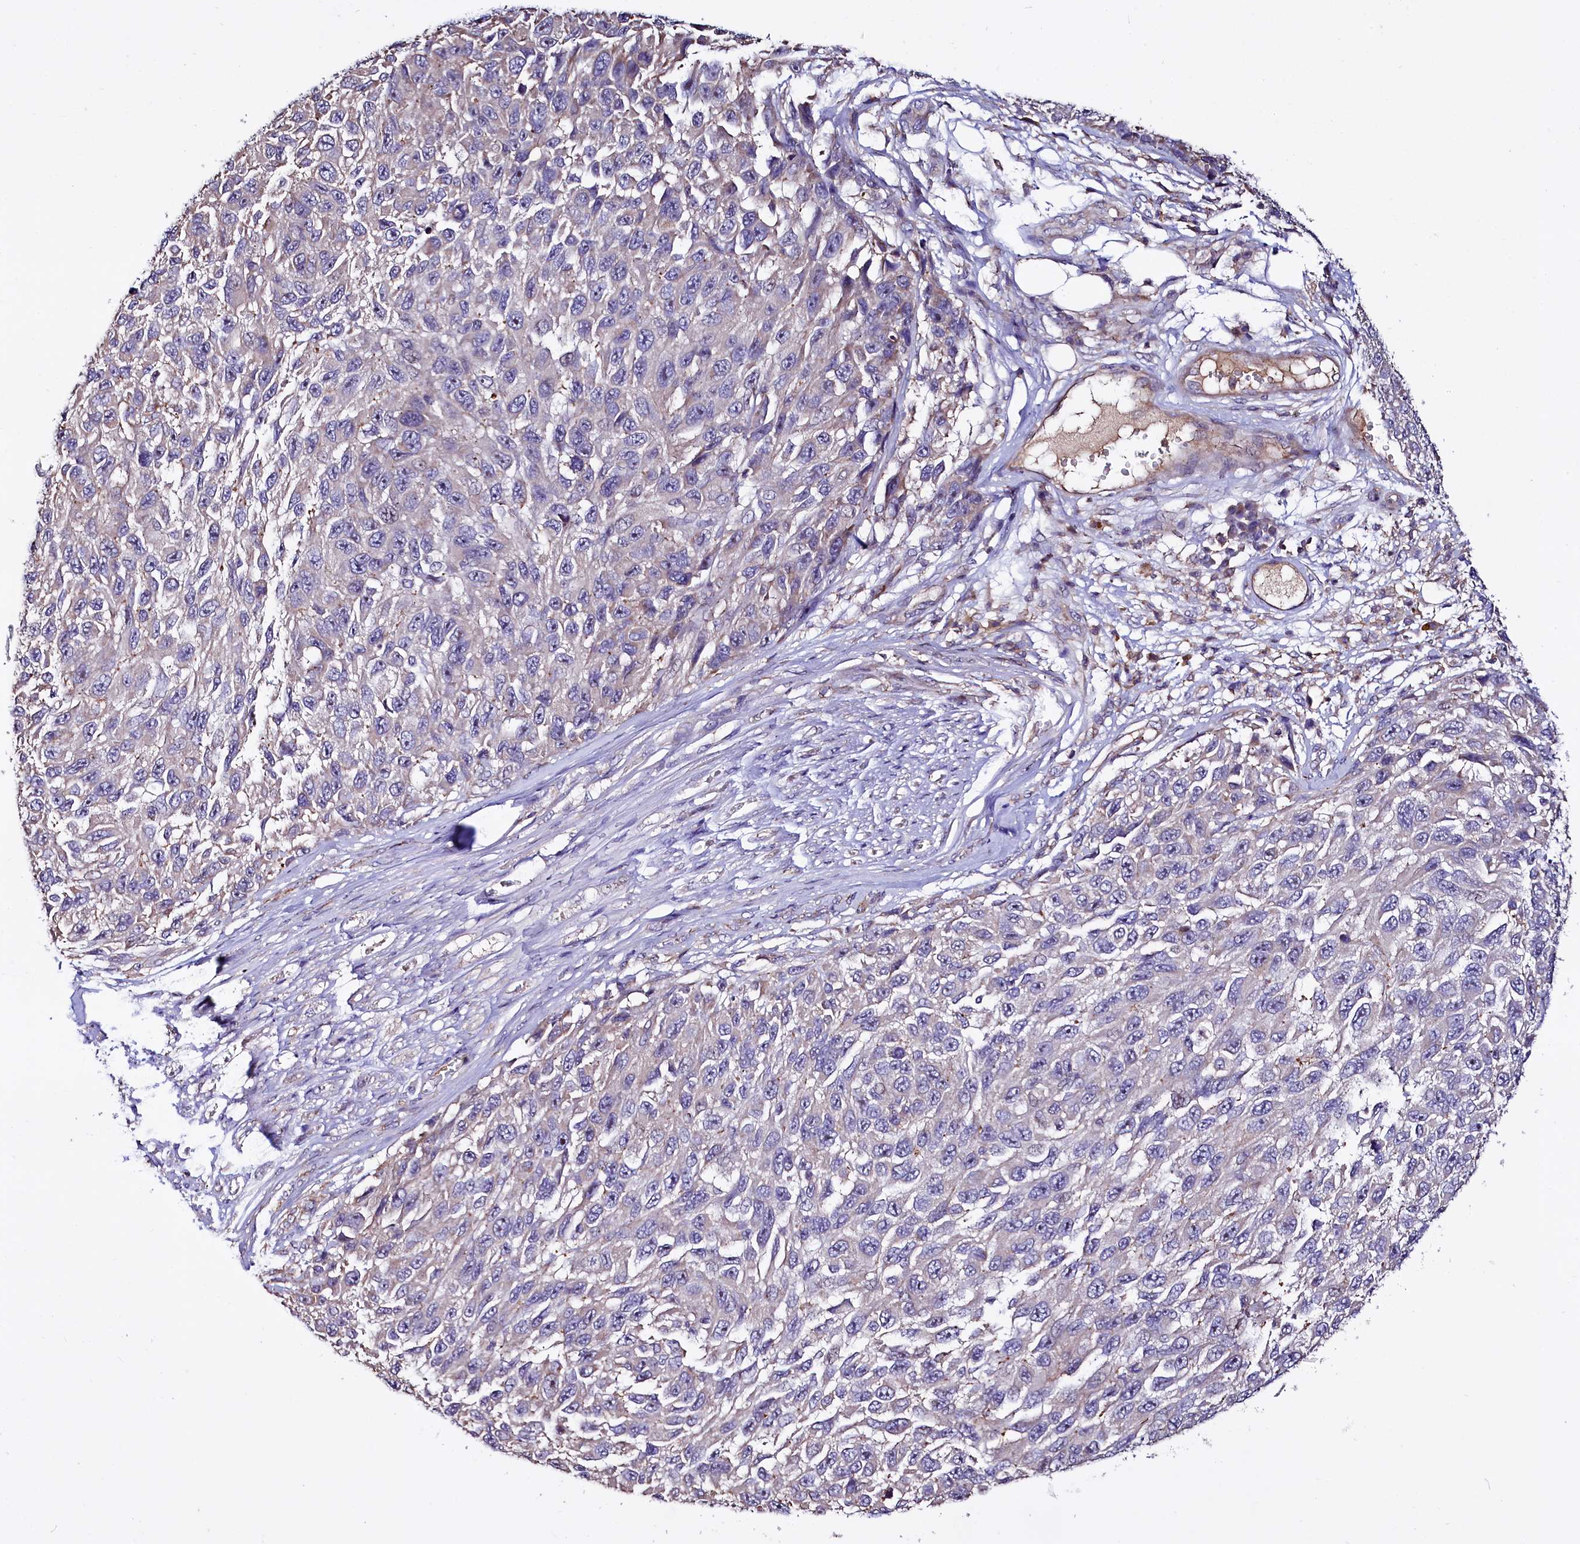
{"staining": {"intensity": "weak", "quantity": "<25%", "location": "cytoplasmic/membranous"}, "tissue": "melanoma", "cell_type": "Tumor cells", "image_type": "cancer", "snomed": [{"axis": "morphology", "description": "Normal tissue, NOS"}, {"axis": "morphology", "description": "Malignant melanoma, NOS"}, {"axis": "topography", "description": "Skin"}], "caption": "DAB (3,3'-diaminobenzidine) immunohistochemical staining of human melanoma reveals no significant staining in tumor cells.", "gene": "RPUSD3", "patient": {"sex": "female", "age": 96}}